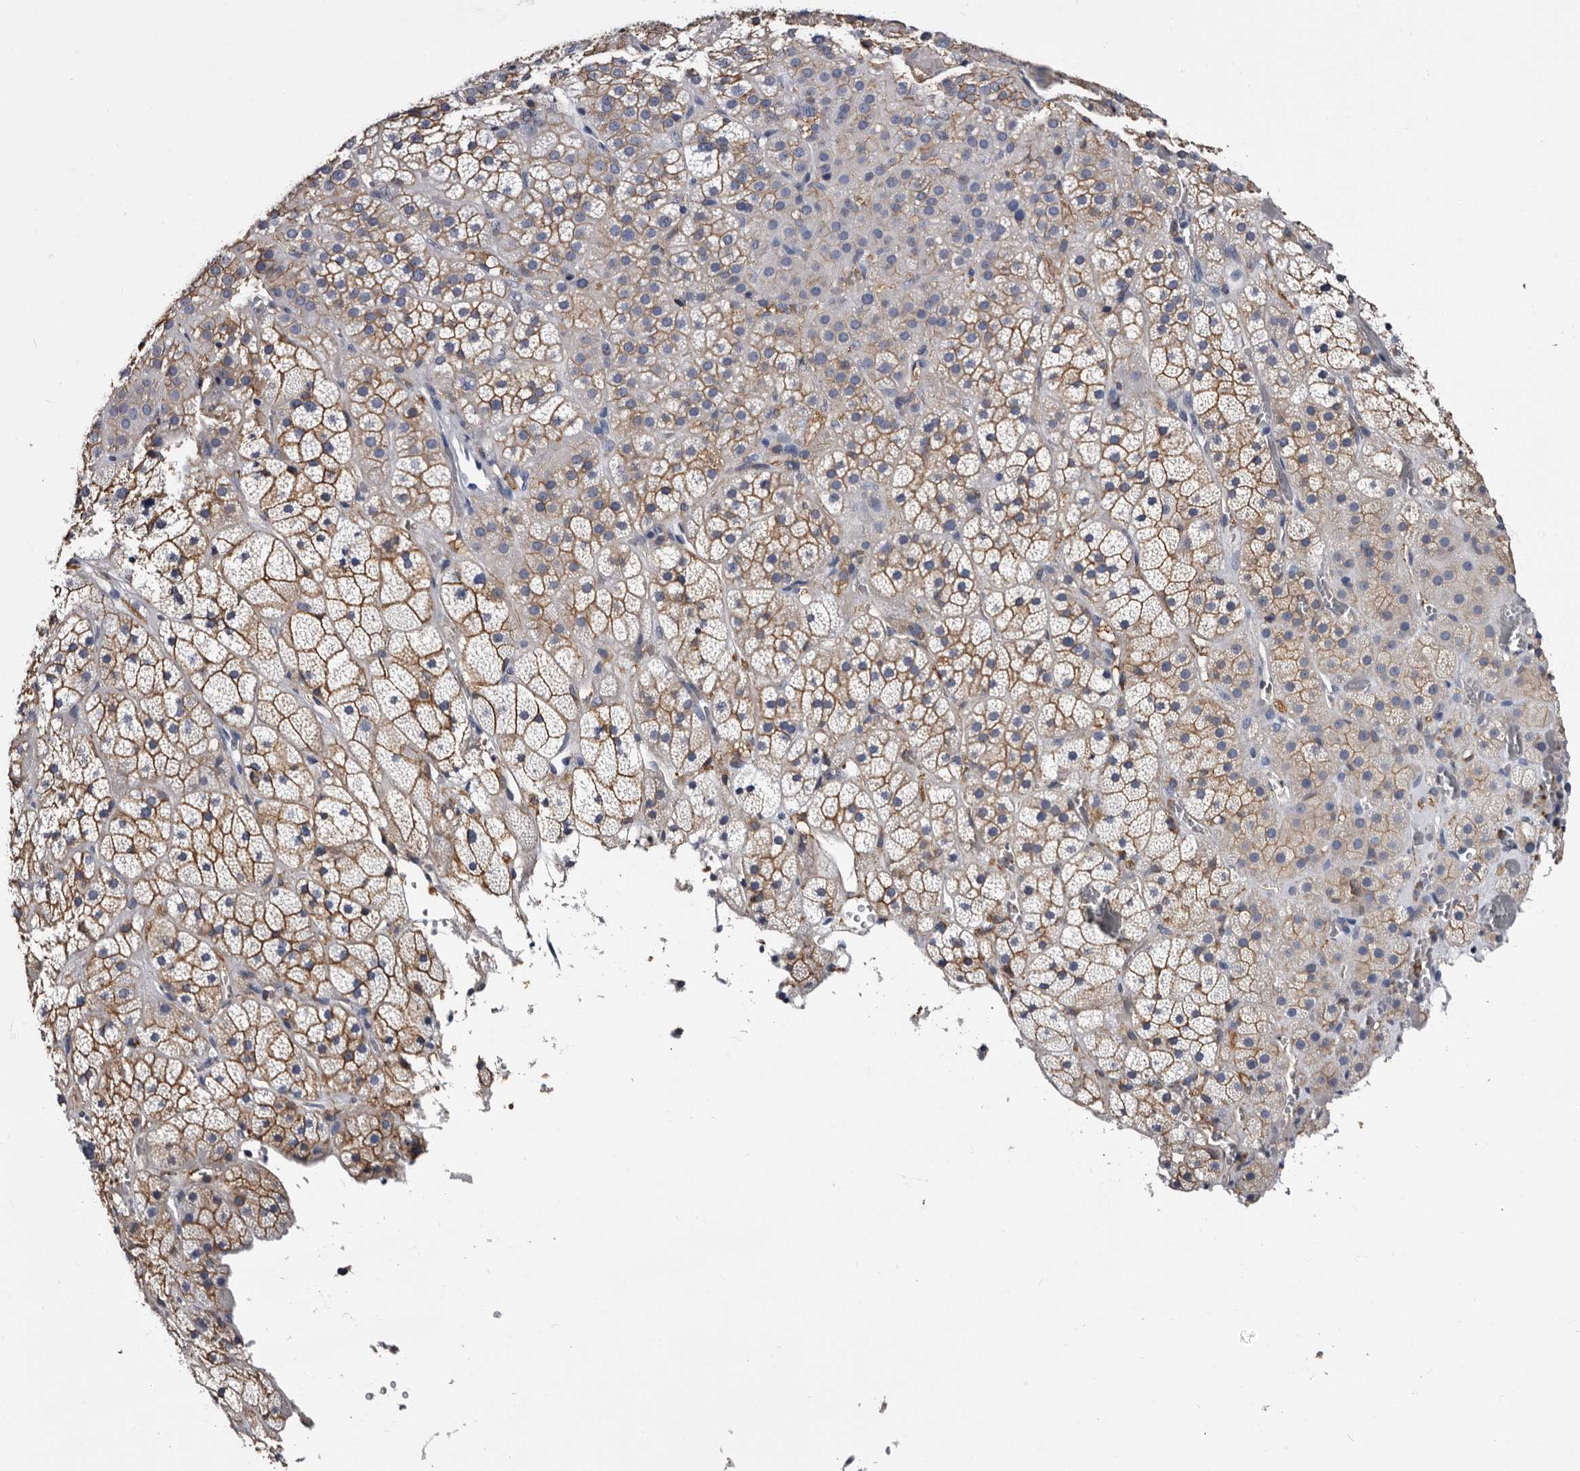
{"staining": {"intensity": "moderate", "quantity": ">75%", "location": "cytoplasmic/membranous"}, "tissue": "adrenal gland", "cell_type": "Glandular cells", "image_type": "normal", "snomed": [{"axis": "morphology", "description": "Normal tissue, NOS"}, {"axis": "topography", "description": "Adrenal gland"}], "caption": "Immunohistochemical staining of benign adrenal gland exhibits medium levels of moderate cytoplasmic/membranous staining in about >75% of glandular cells.", "gene": "EPB41L3", "patient": {"sex": "male", "age": 57}}